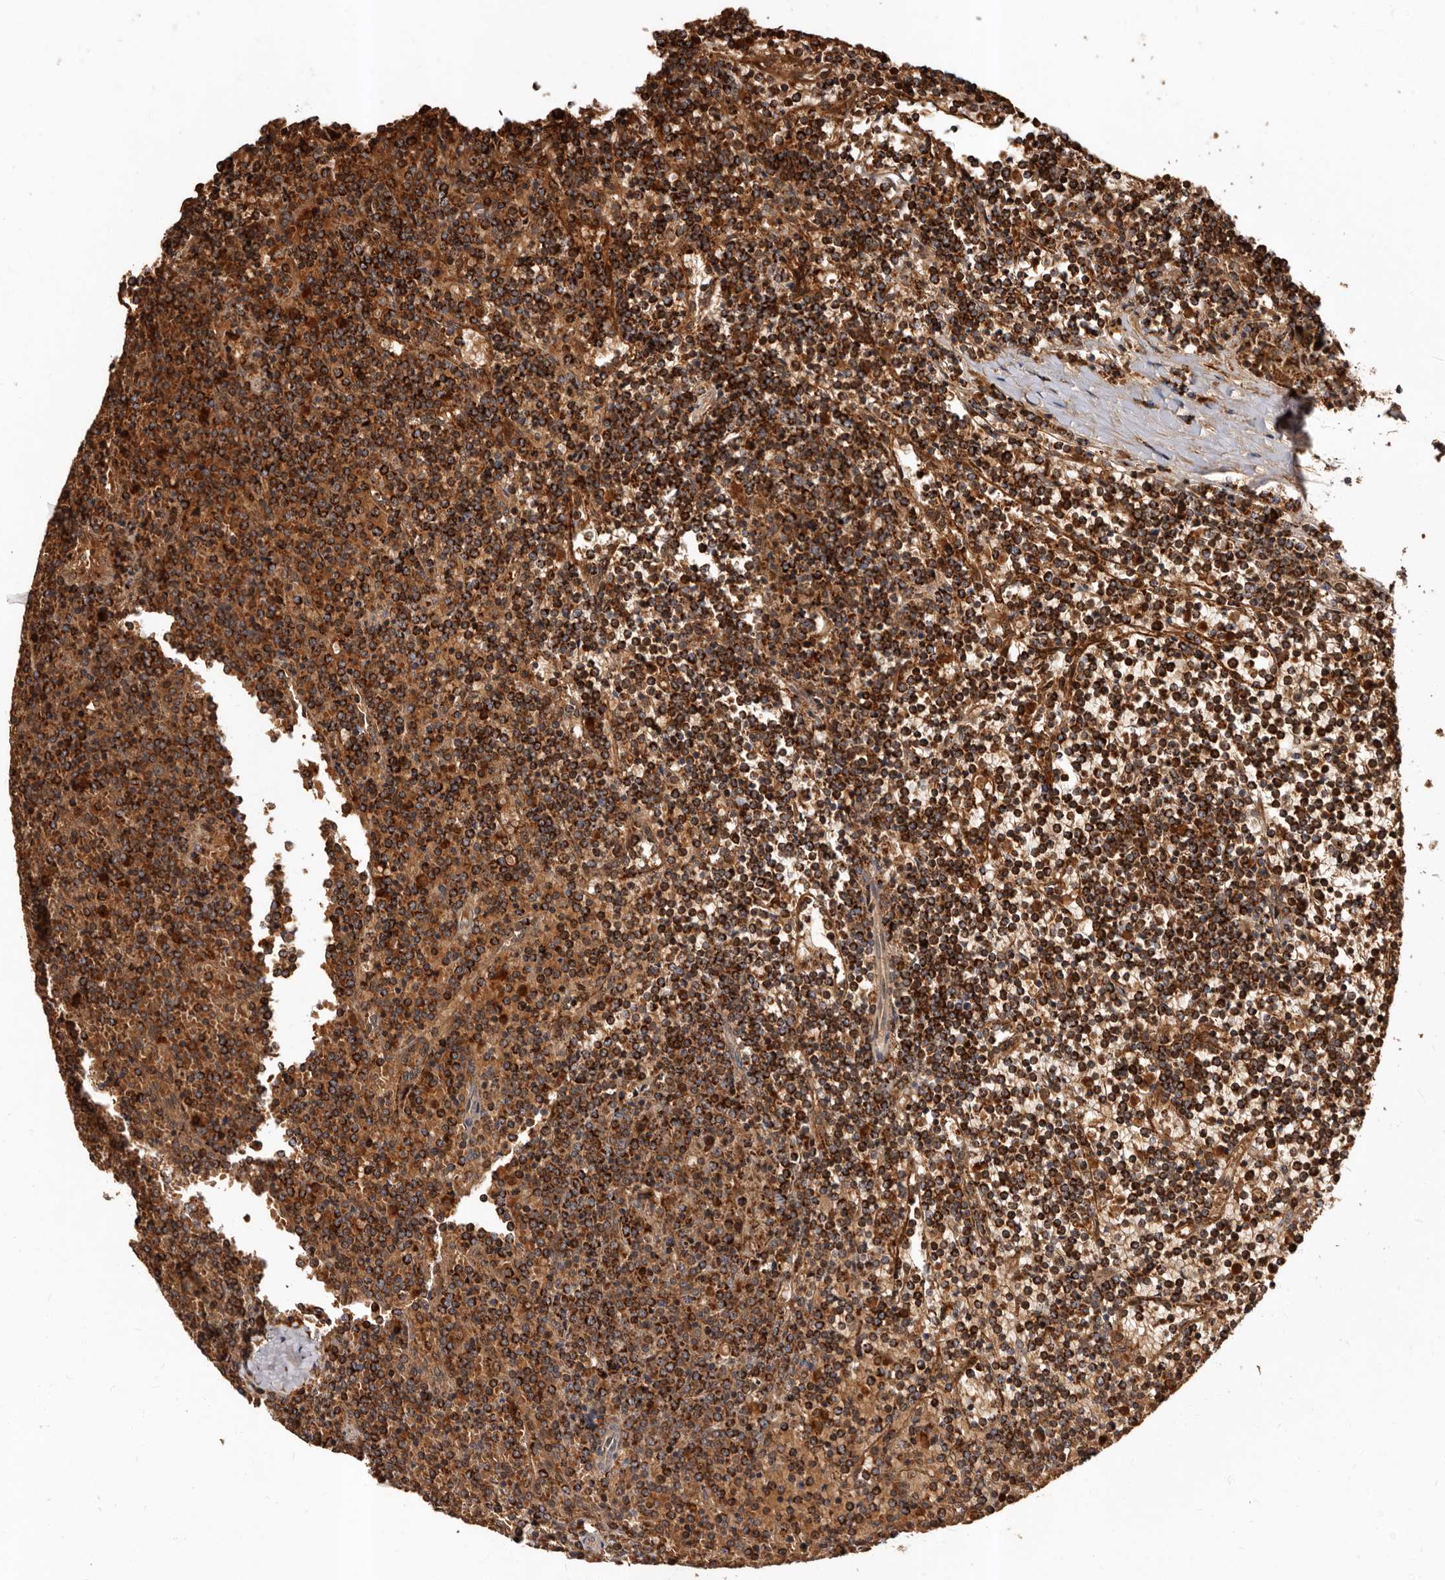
{"staining": {"intensity": "strong", "quantity": ">75%", "location": "cytoplasmic/membranous"}, "tissue": "lymphoma", "cell_type": "Tumor cells", "image_type": "cancer", "snomed": [{"axis": "morphology", "description": "Malignant lymphoma, non-Hodgkin's type, Low grade"}, {"axis": "topography", "description": "Spleen"}], "caption": "The photomicrograph demonstrates immunohistochemical staining of lymphoma. There is strong cytoplasmic/membranous positivity is present in approximately >75% of tumor cells.", "gene": "BAX", "patient": {"sex": "female", "age": 19}}